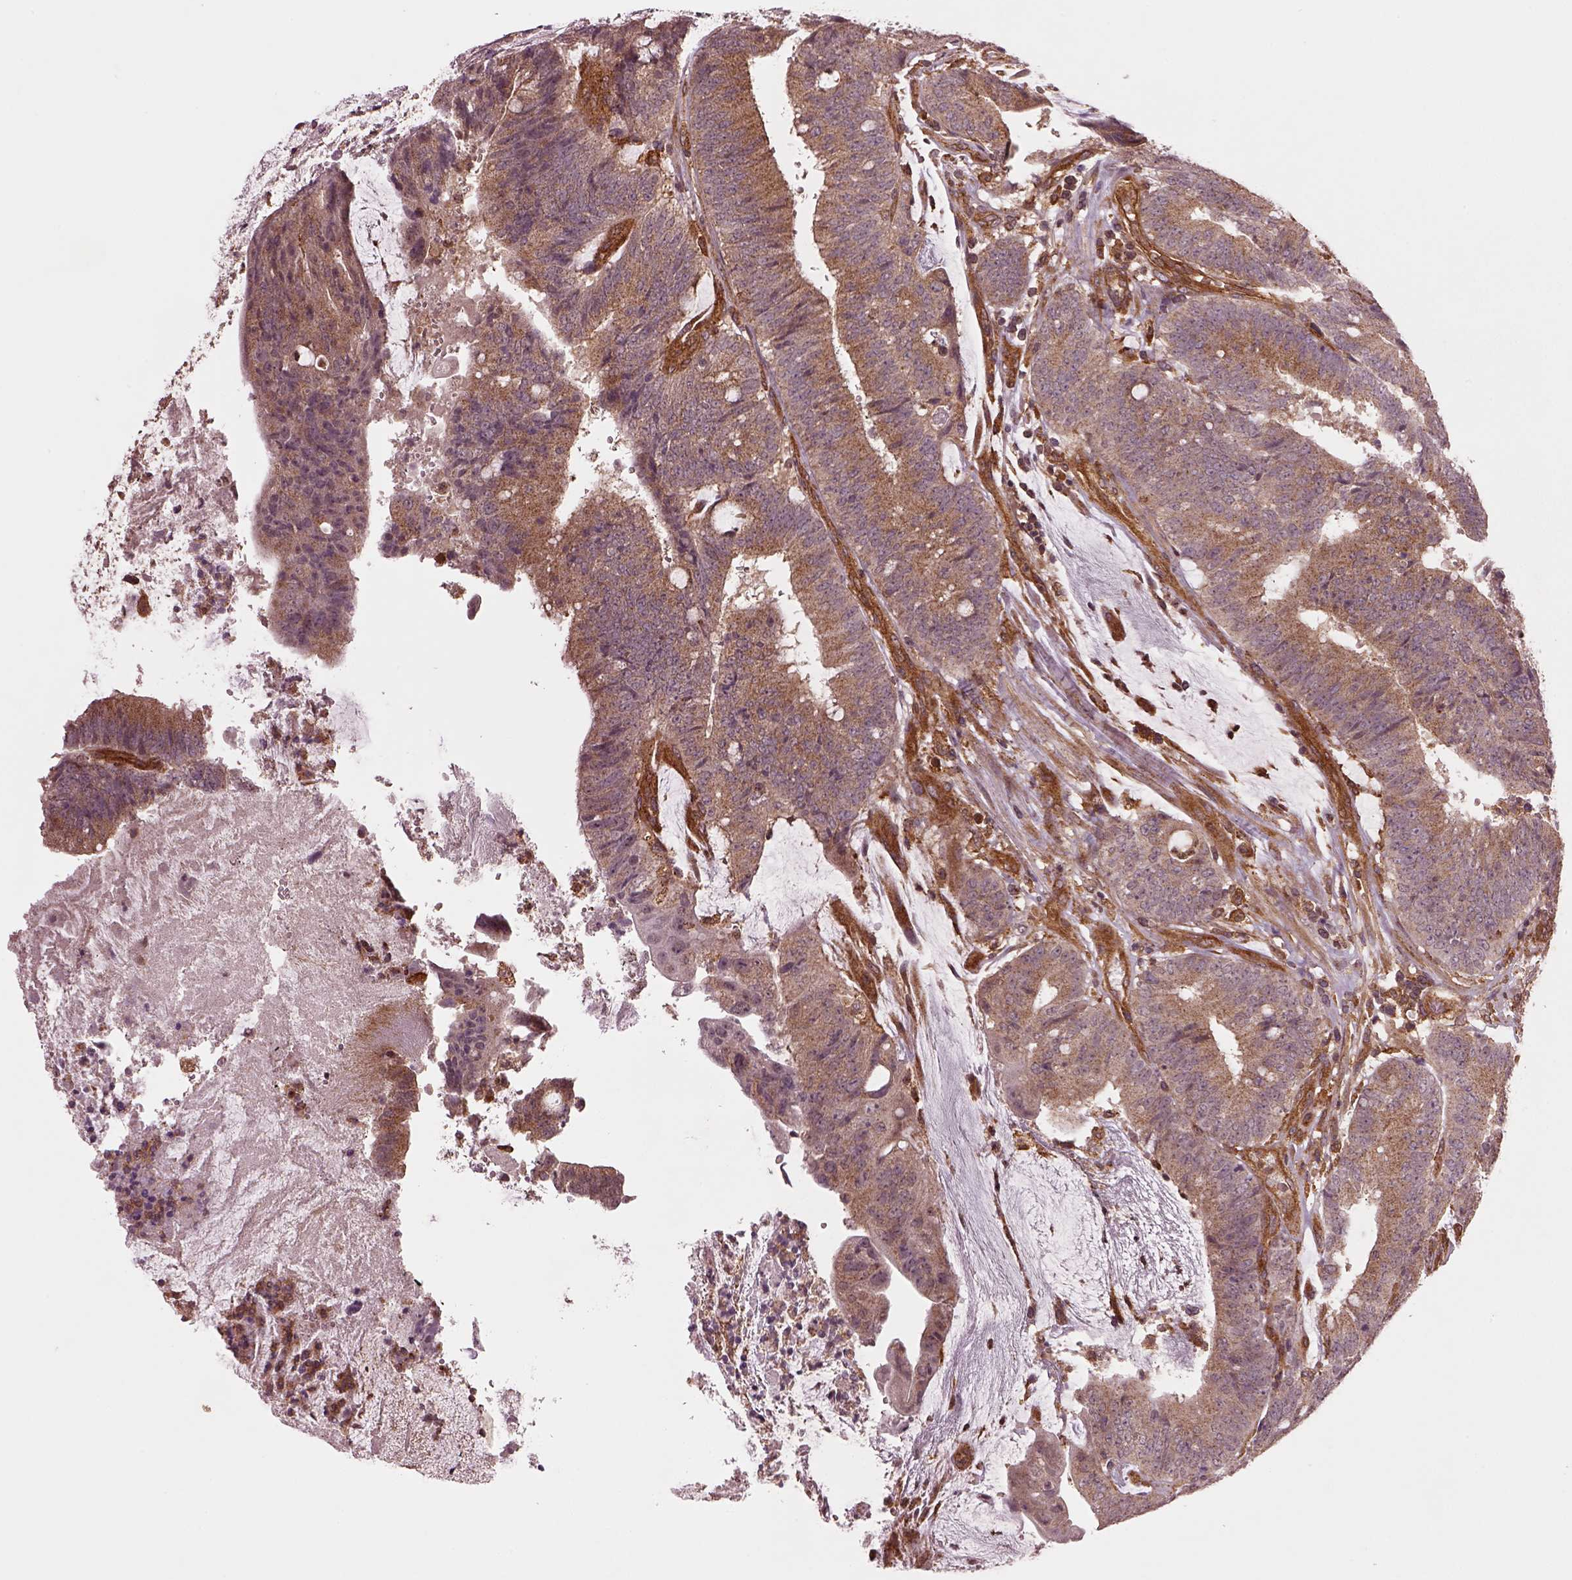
{"staining": {"intensity": "strong", "quantity": "25%-75%", "location": "cytoplasmic/membranous"}, "tissue": "colorectal cancer", "cell_type": "Tumor cells", "image_type": "cancer", "snomed": [{"axis": "morphology", "description": "Adenocarcinoma, NOS"}, {"axis": "topography", "description": "Colon"}], "caption": "Immunohistochemistry (IHC) (DAB) staining of adenocarcinoma (colorectal) displays strong cytoplasmic/membranous protein expression in approximately 25%-75% of tumor cells.", "gene": "WASHC2A", "patient": {"sex": "female", "age": 43}}